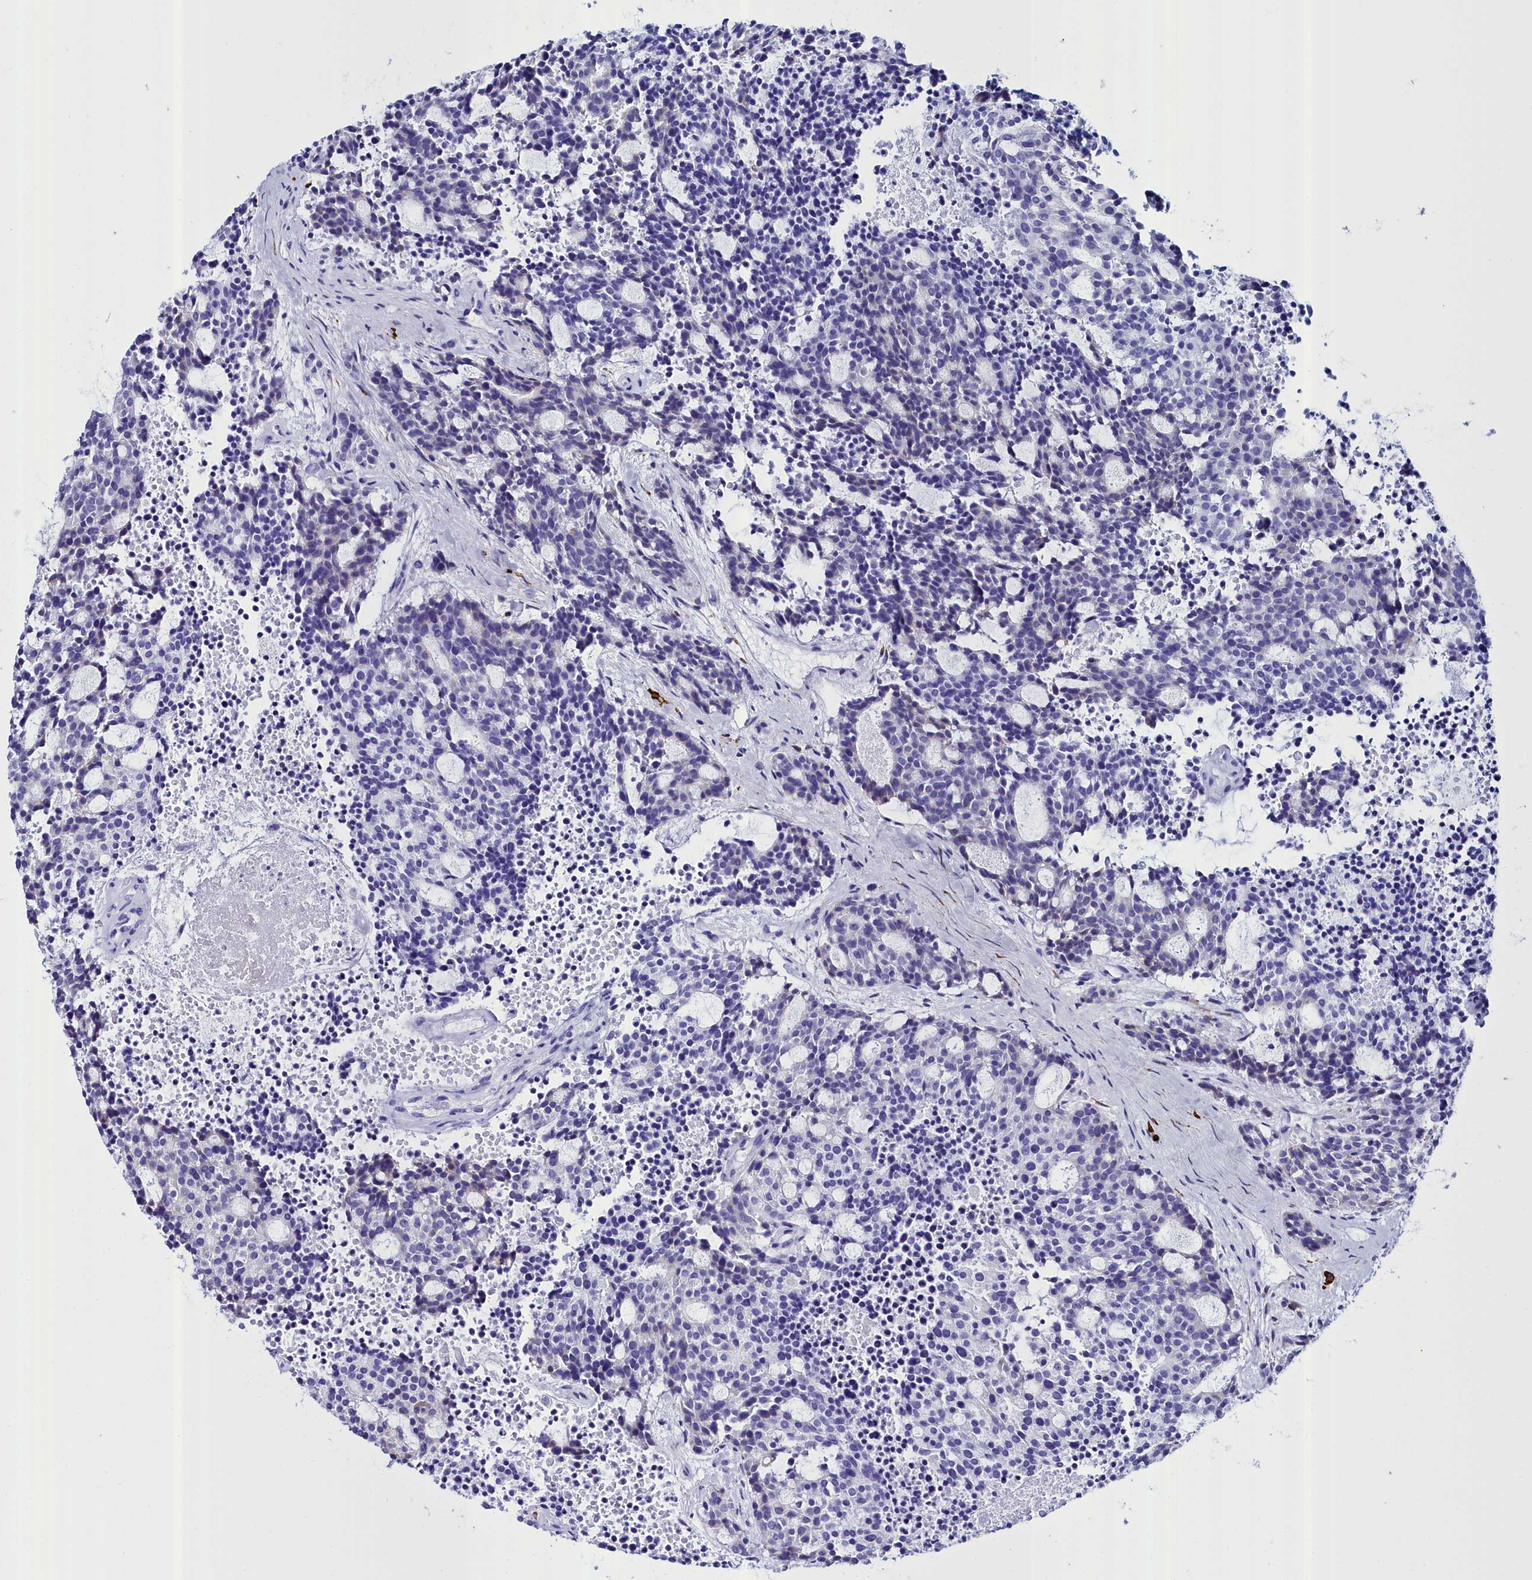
{"staining": {"intensity": "negative", "quantity": "none", "location": "none"}, "tissue": "carcinoid", "cell_type": "Tumor cells", "image_type": "cancer", "snomed": [{"axis": "morphology", "description": "Carcinoid, malignant, NOS"}, {"axis": "topography", "description": "Pancreas"}], "caption": "A high-resolution micrograph shows IHC staining of malignant carcinoid, which demonstrates no significant staining in tumor cells.", "gene": "TXNDC5", "patient": {"sex": "female", "age": 54}}